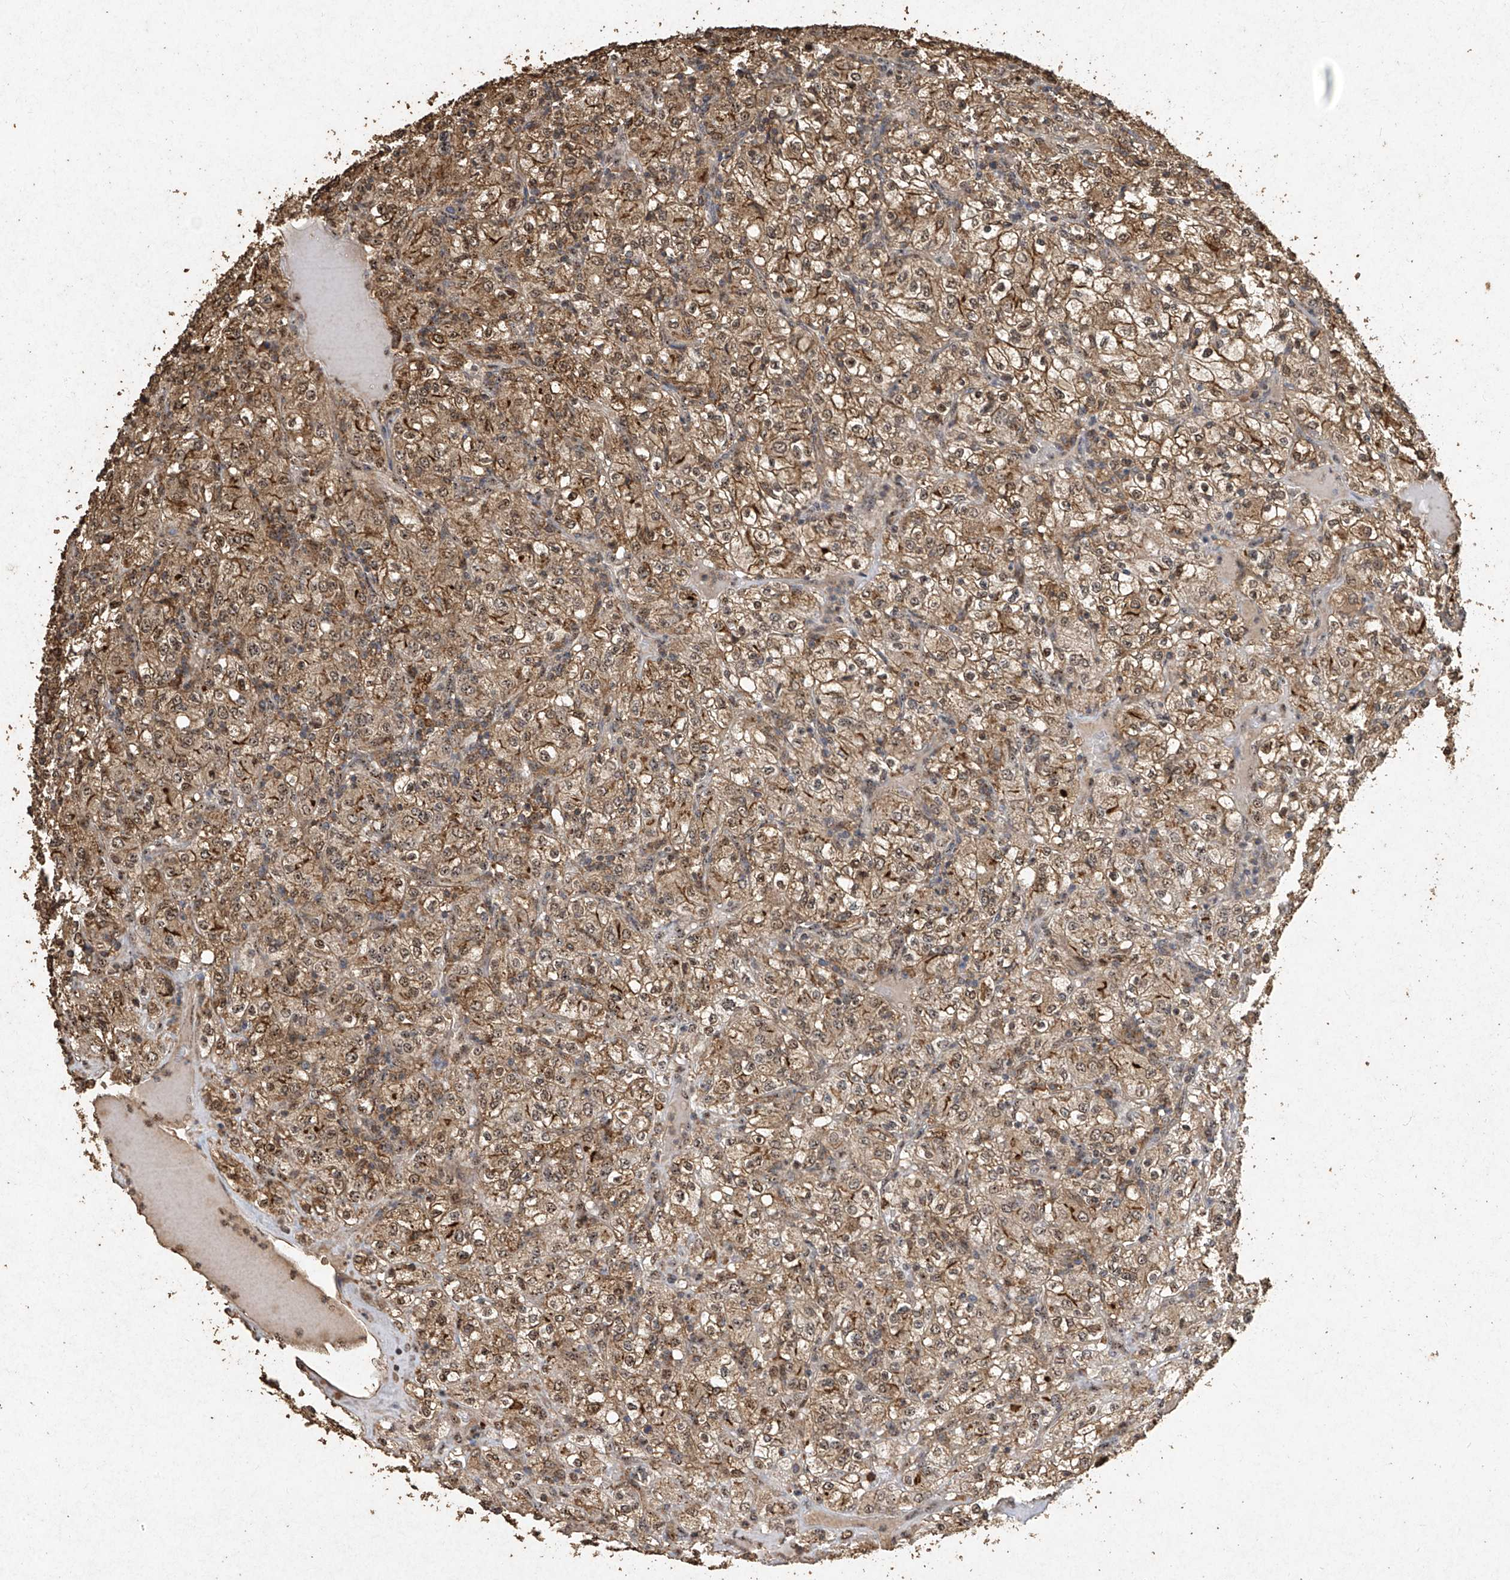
{"staining": {"intensity": "moderate", "quantity": ">75%", "location": "cytoplasmic/membranous,nuclear"}, "tissue": "renal cancer", "cell_type": "Tumor cells", "image_type": "cancer", "snomed": [{"axis": "morphology", "description": "Normal tissue, NOS"}, {"axis": "morphology", "description": "Adenocarcinoma, NOS"}, {"axis": "topography", "description": "Kidney"}], "caption": "High-power microscopy captured an immunohistochemistry photomicrograph of renal adenocarcinoma, revealing moderate cytoplasmic/membranous and nuclear staining in about >75% of tumor cells.", "gene": "ERBB3", "patient": {"sex": "female", "age": 72}}